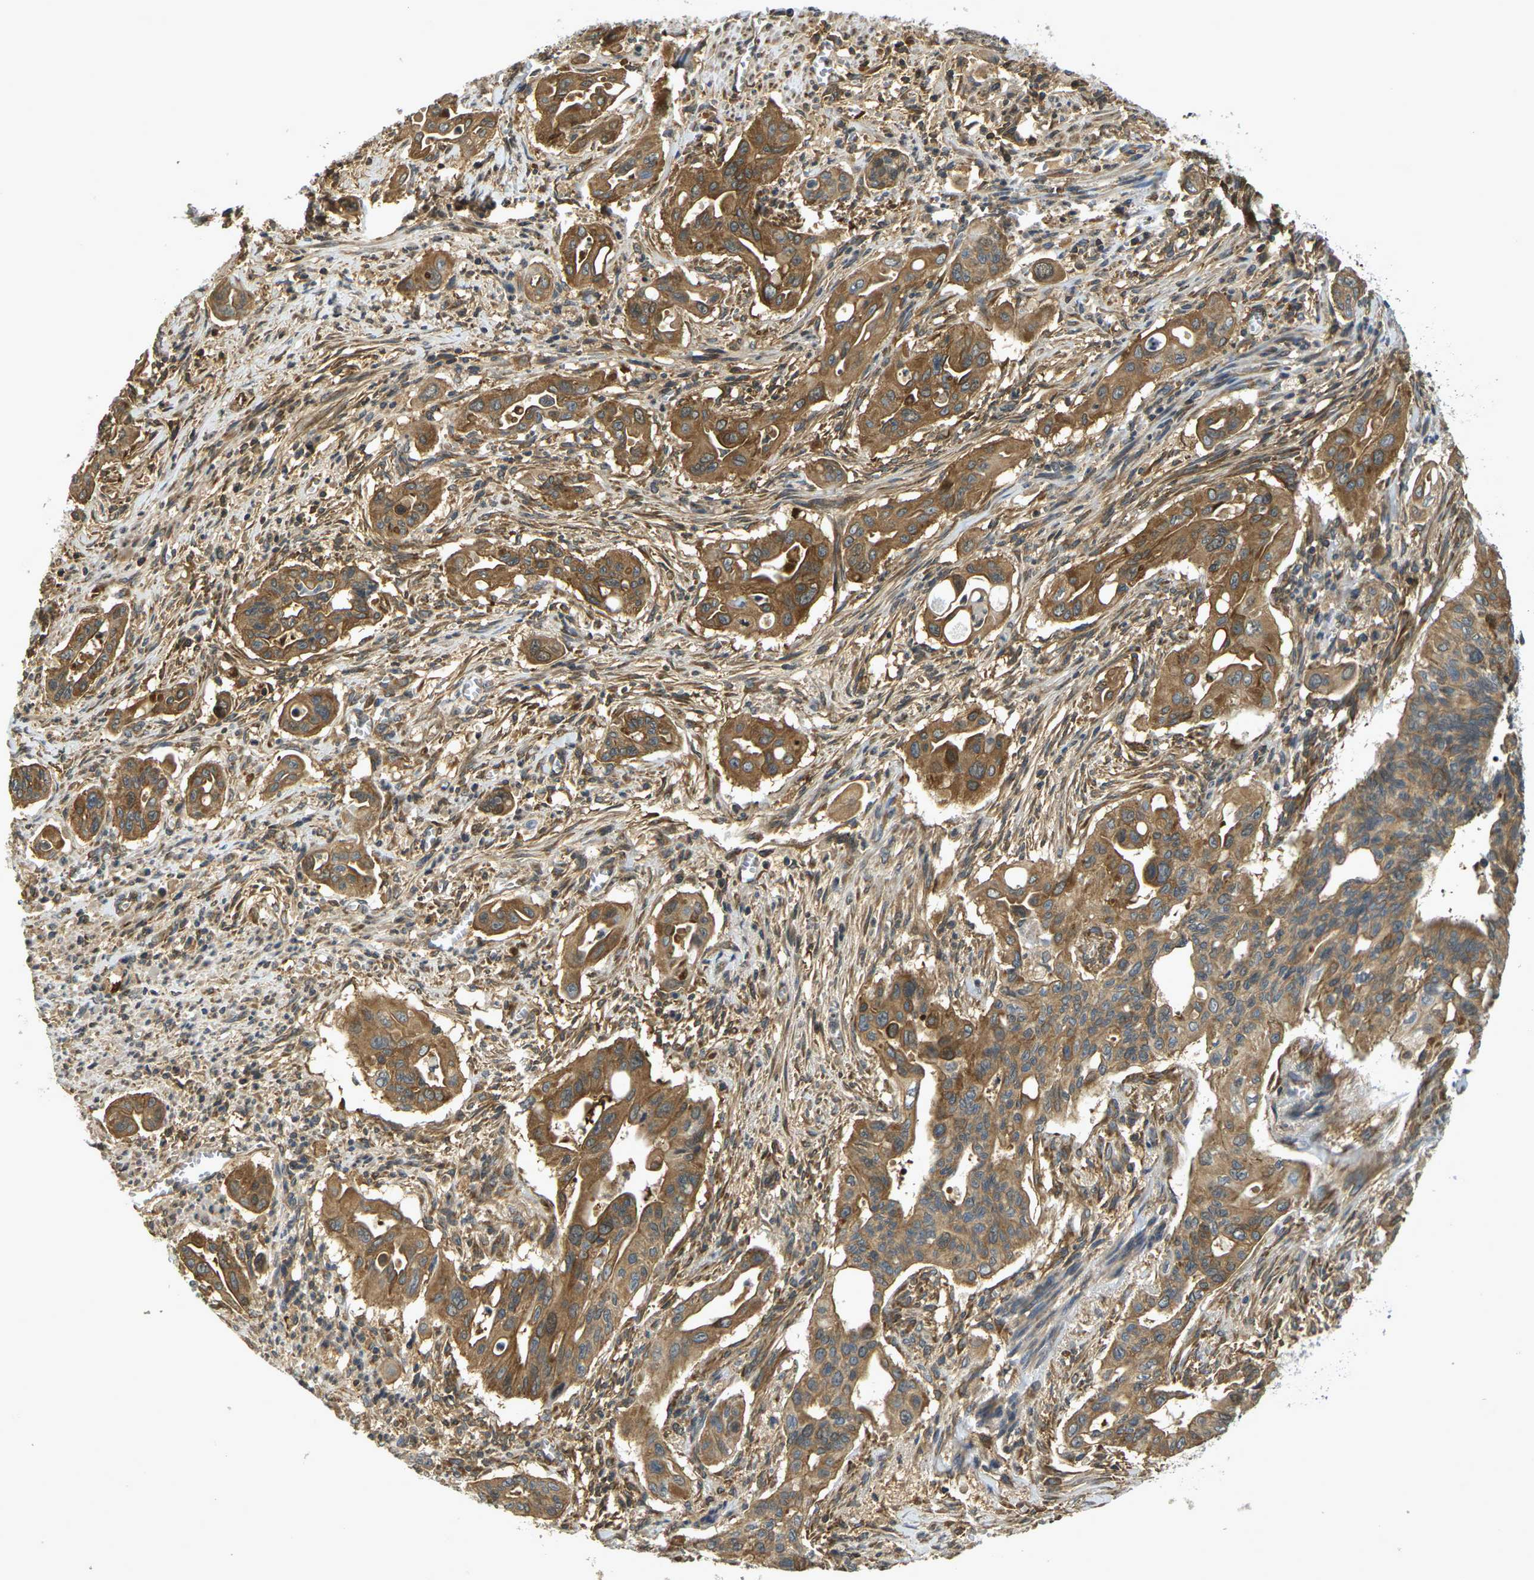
{"staining": {"intensity": "moderate", "quantity": ">75%", "location": "cytoplasmic/membranous"}, "tissue": "pancreatic cancer", "cell_type": "Tumor cells", "image_type": "cancer", "snomed": [{"axis": "morphology", "description": "Adenocarcinoma, NOS"}, {"axis": "topography", "description": "Pancreas"}], "caption": "IHC image of pancreatic cancer stained for a protein (brown), which shows medium levels of moderate cytoplasmic/membranous positivity in about >75% of tumor cells.", "gene": "CAST", "patient": {"sex": "male", "age": 77}}